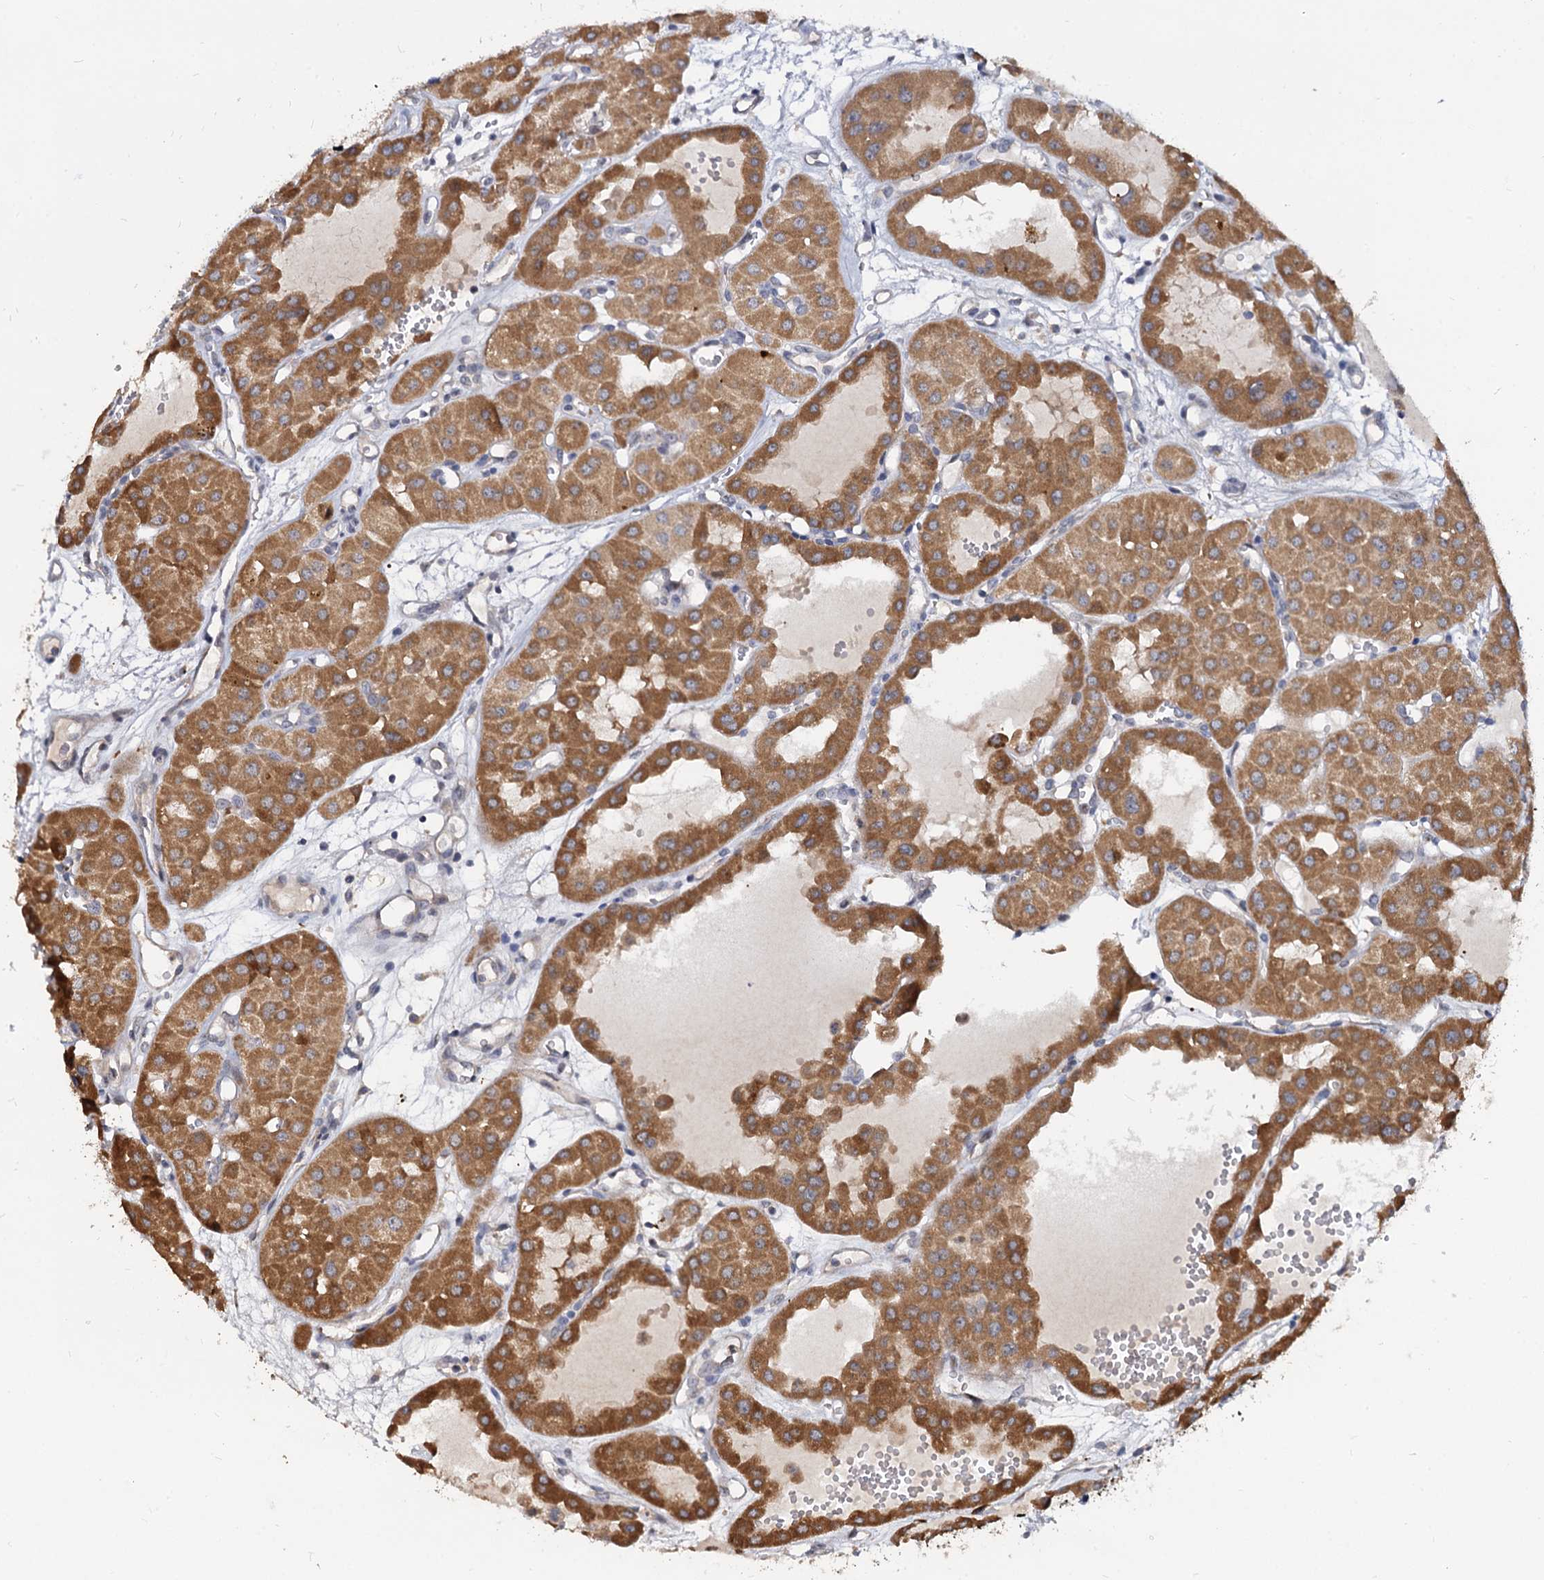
{"staining": {"intensity": "moderate", "quantity": ">75%", "location": "cytoplasmic/membranous"}, "tissue": "renal cancer", "cell_type": "Tumor cells", "image_type": "cancer", "snomed": [{"axis": "morphology", "description": "Carcinoma, NOS"}, {"axis": "topography", "description": "Kidney"}], "caption": "Immunohistochemical staining of human renal cancer (carcinoma) exhibits medium levels of moderate cytoplasmic/membranous protein expression in approximately >75% of tumor cells.", "gene": "WWC3", "patient": {"sex": "female", "age": 75}}